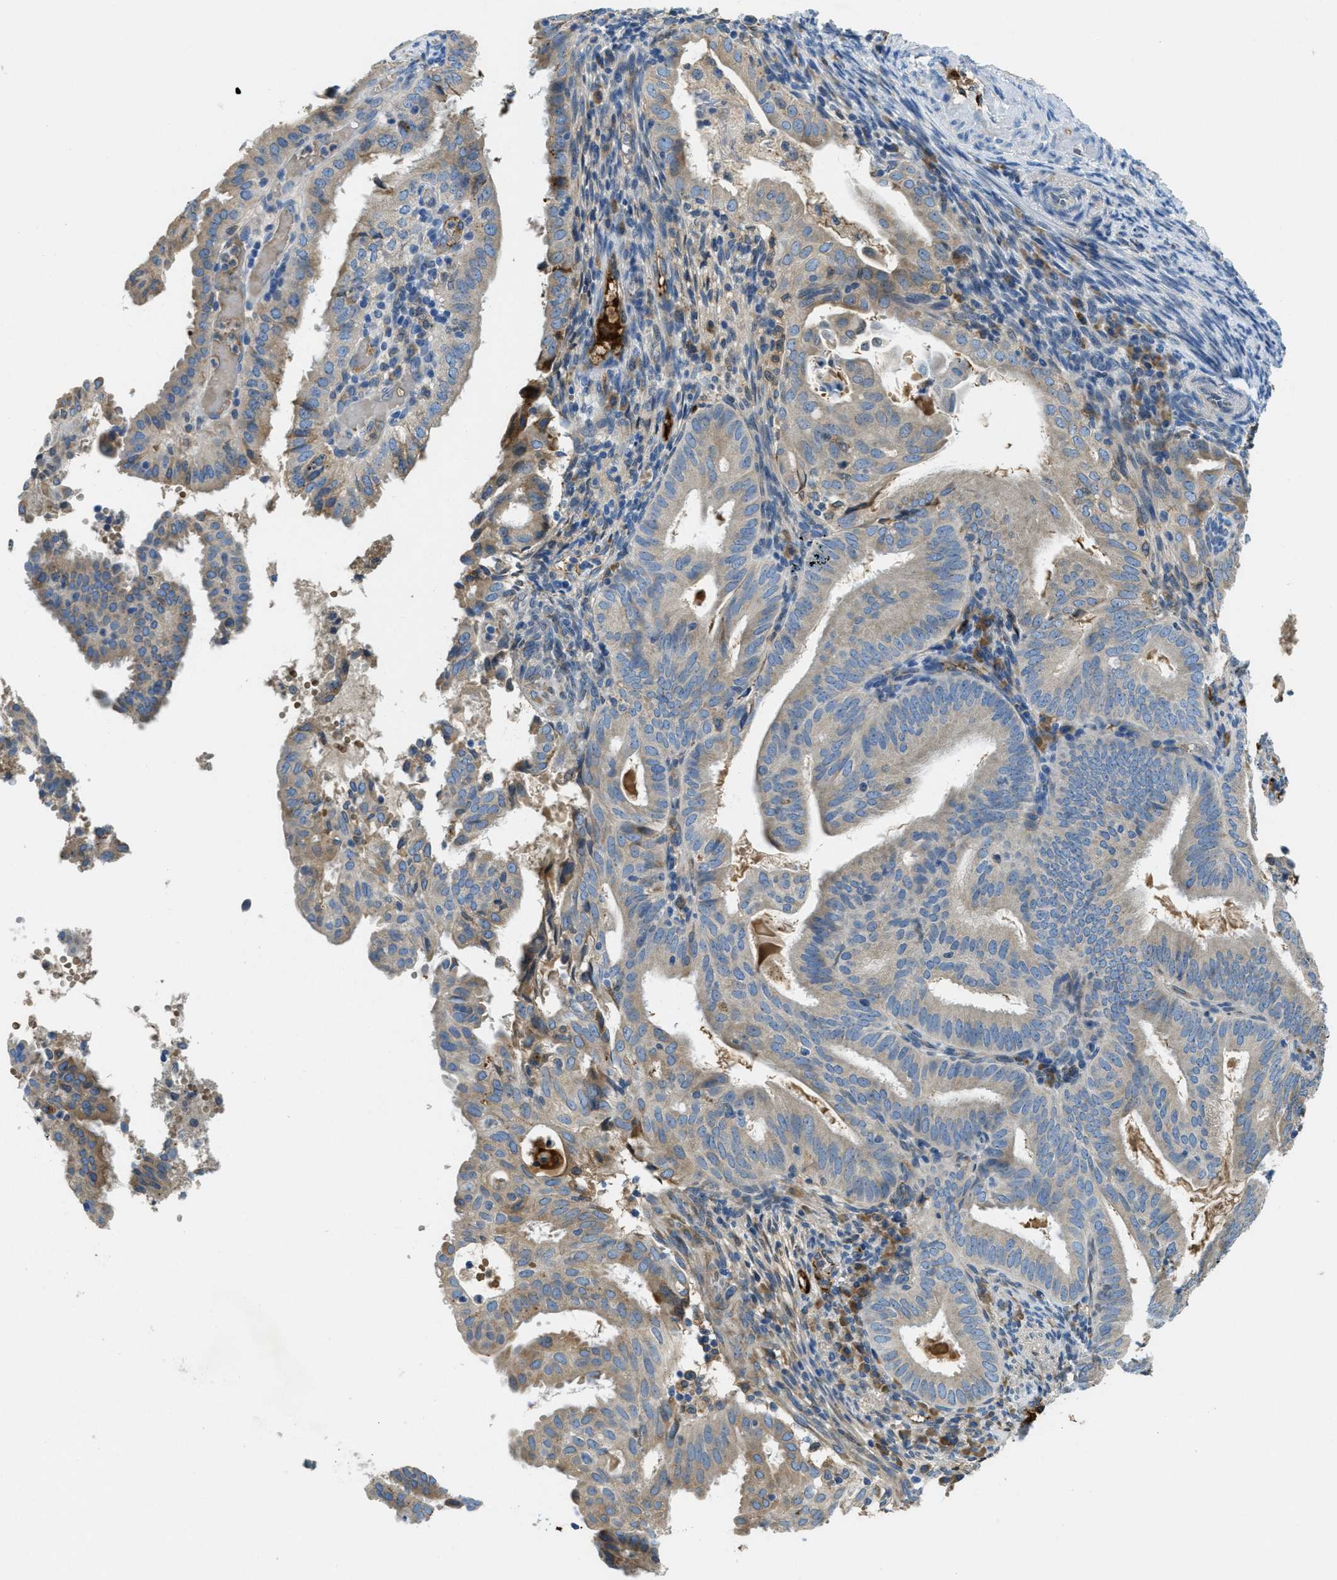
{"staining": {"intensity": "weak", "quantity": "25%-75%", "location": "cytoplasmic/membranous"}, "tissue": "endometrial cancer", "cell_type": "Tumor cells", "image_type": "cancer", "snomed": [{"axis": "morphology", "description": "Adenocarcinoma, NOS"}, {"axis": "topography", "description": "Endometrium"}], "caption": "An immunohistochemistry histopathology image of tumor tissue is shown. Protein staining in brown shows weak cytoplasmic/membranous positivity in endometrial cancer within tumor cells.", "gene": "MPDU1", "patient": {"sex": "female", "age": 58}}